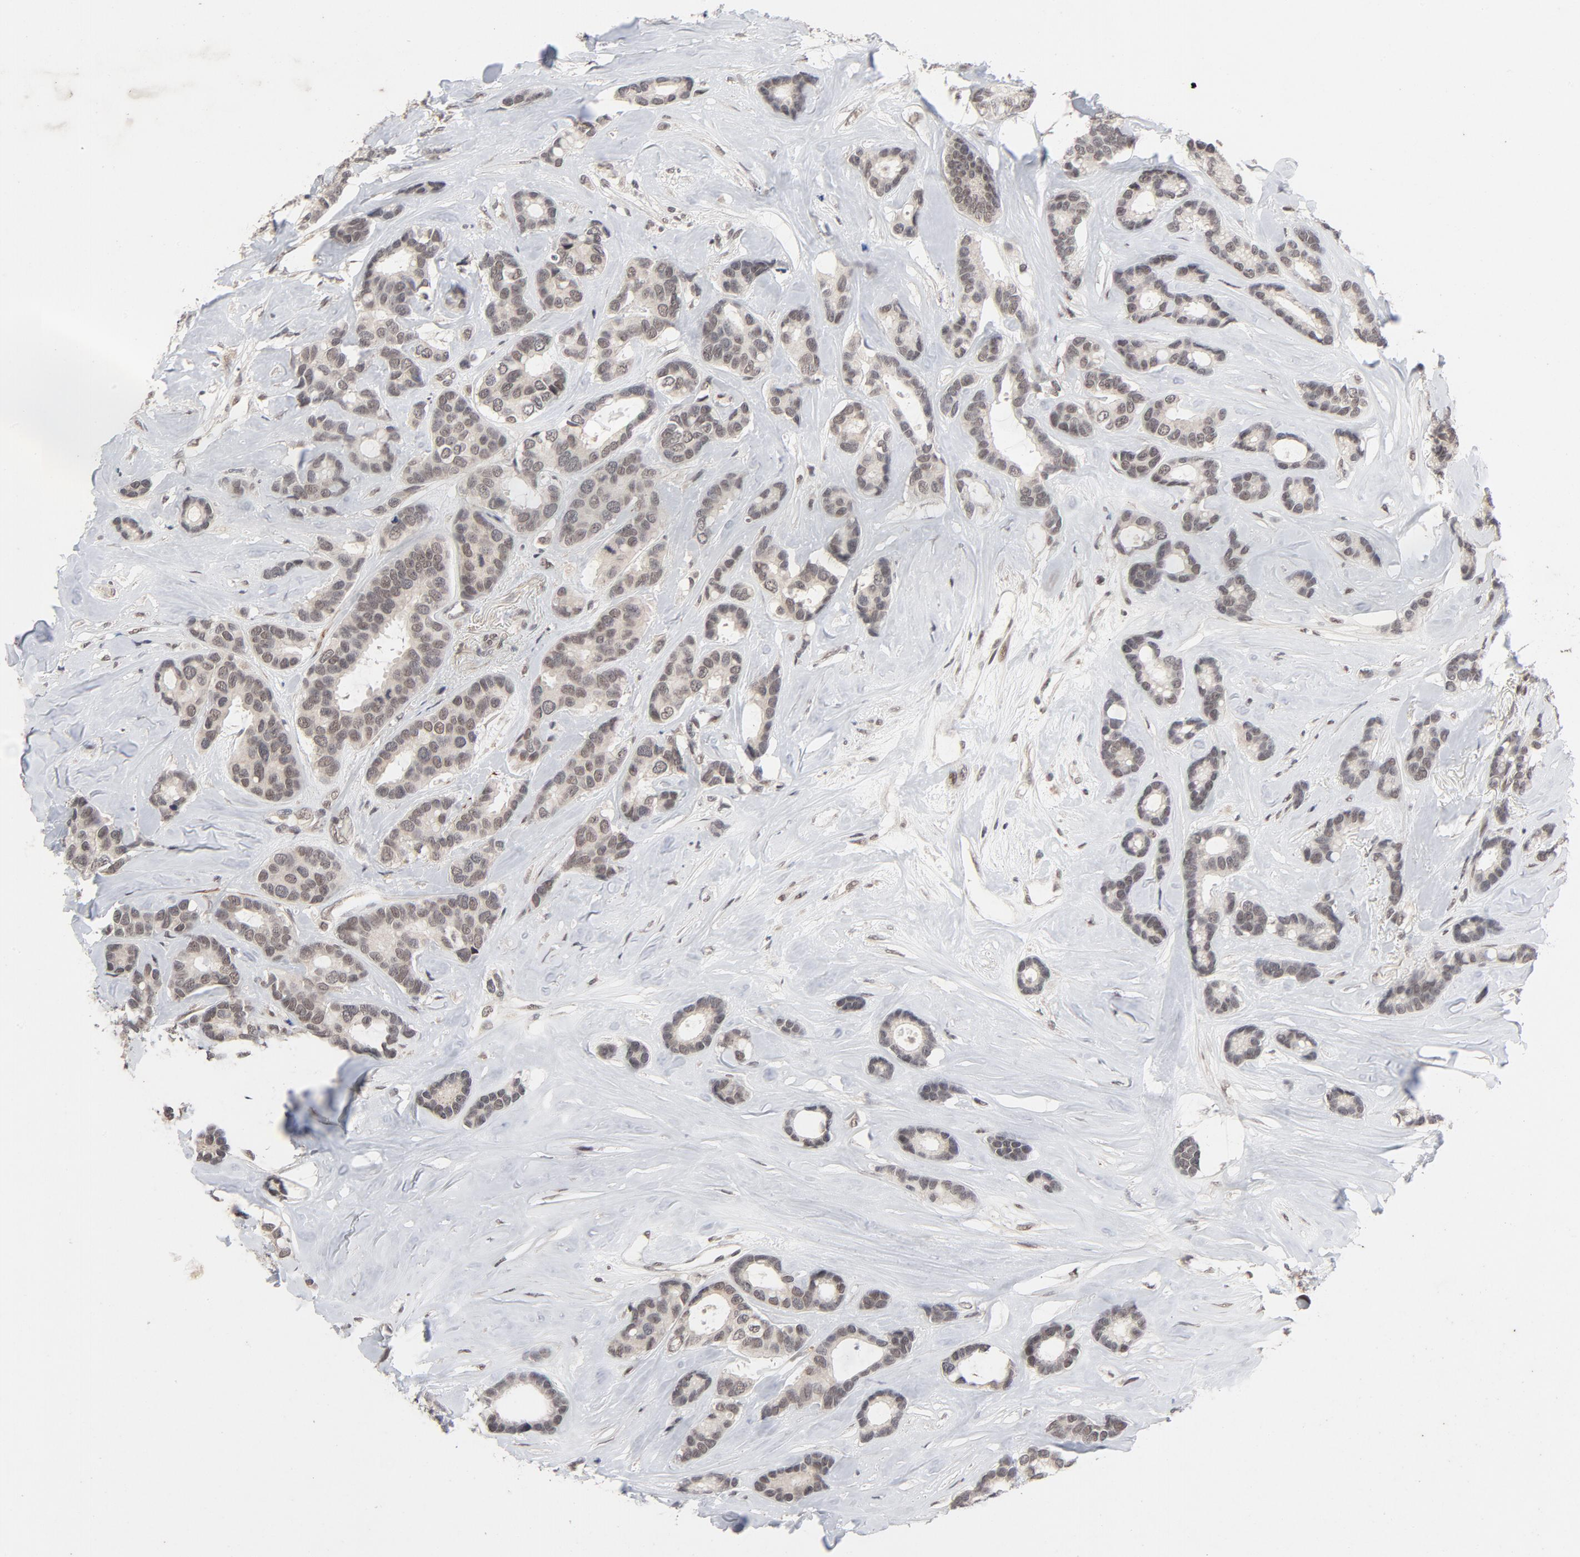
{"staining": {"intensity": "weak", "quantity": ">75%", "location": "nuclear"}, "tissue": "breast cancer", "cell_type": "Tumor cells", "image_type": "cancer", "snomed": [{"axis": "morphology", "description": "Duct carcinoma"}, {"axis": "topography", "description": "Breast"}], "caption": "Breast cancer (invasive ductal carcinoma) stained with a protein marker displays weak staining in tumor cells.", "gene": "ZKSCAN8", "patient": {"sex": "female", "age": 87}}